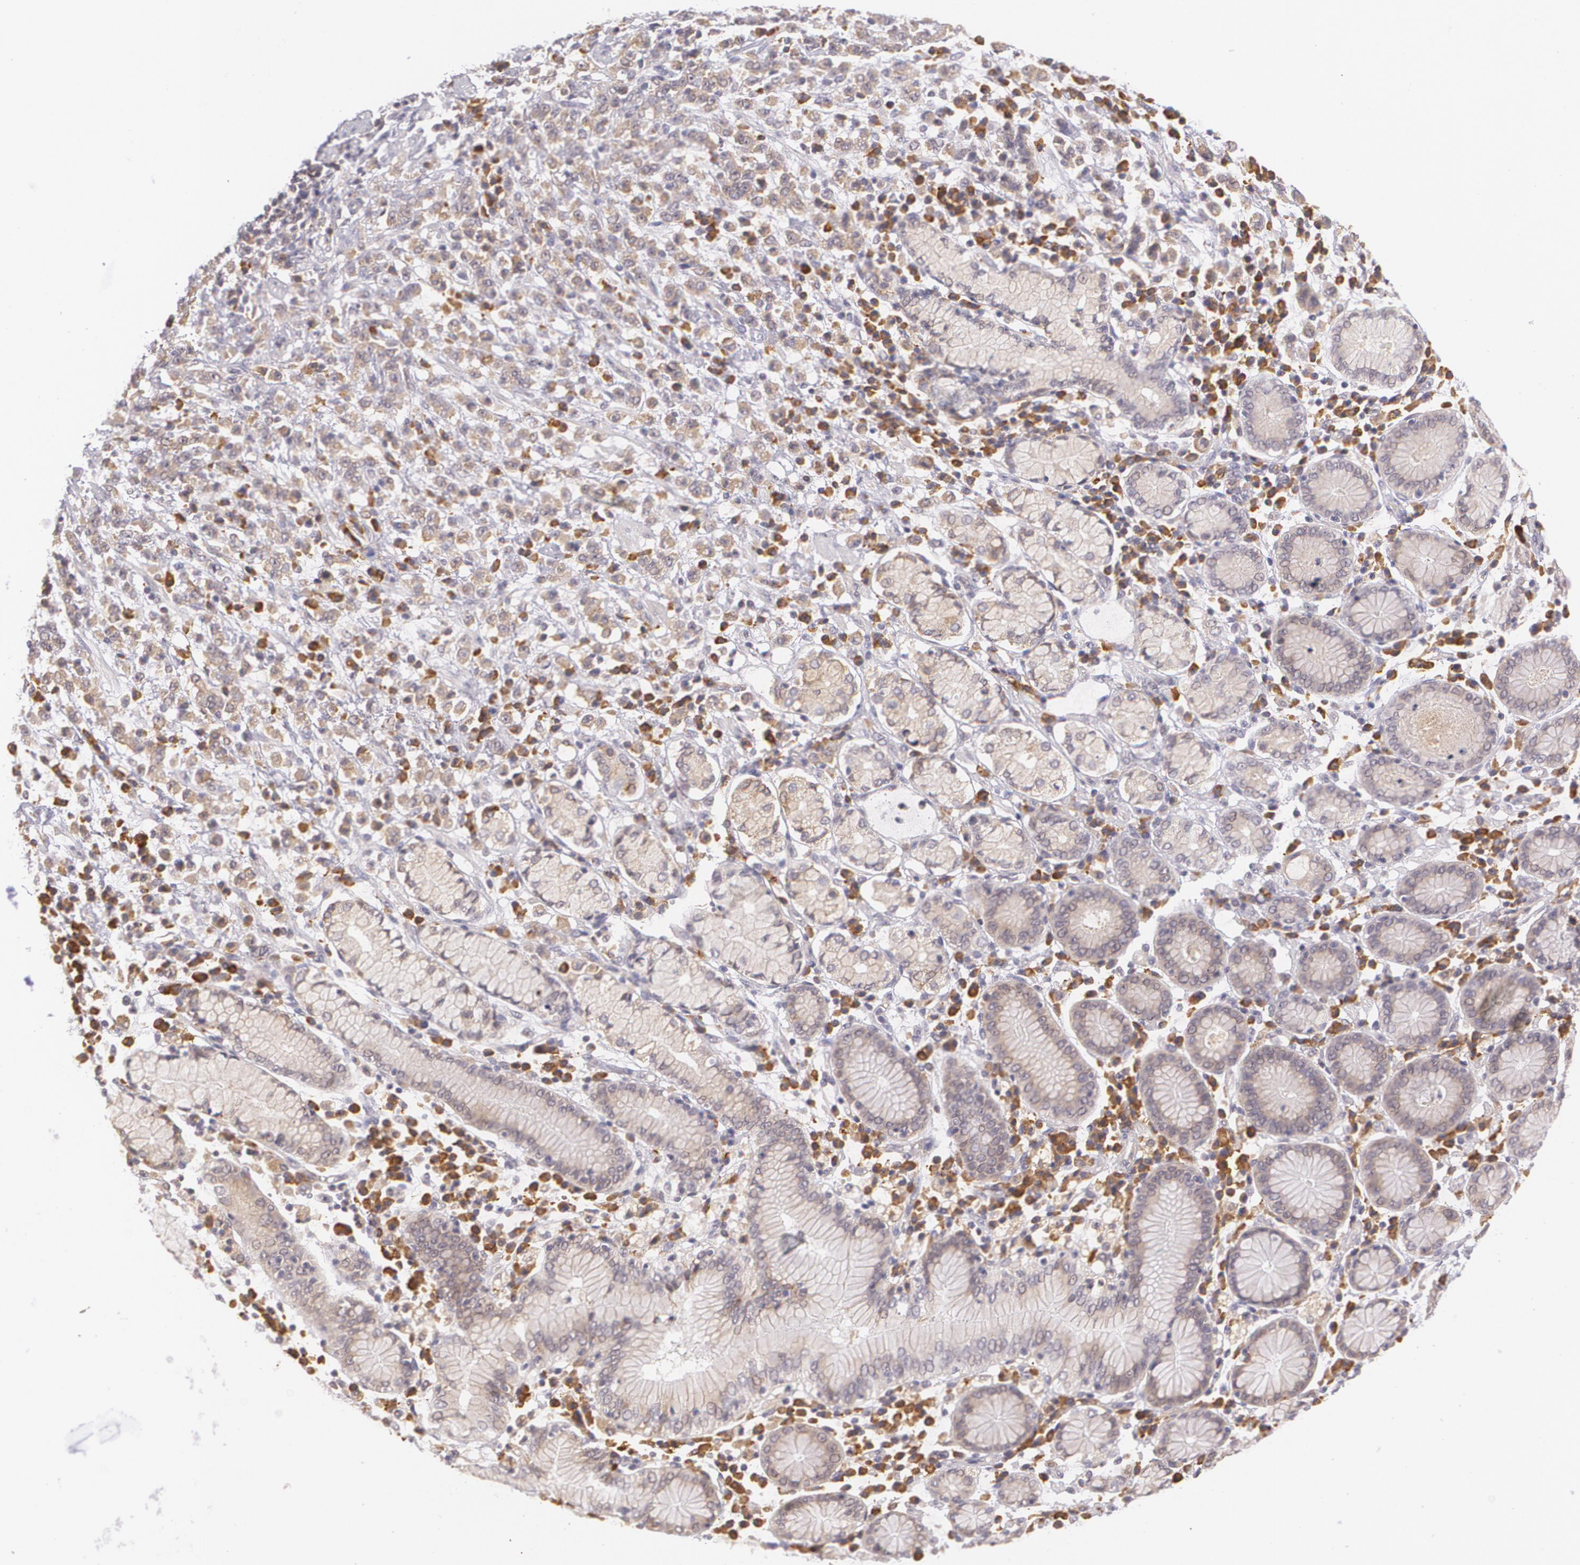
{"staining": {"intensity": "weak", "quantity": ">75%", "location": "cytoplasmic/membranous"}, "tissue": "stomach cancer", "cell_type": "Tumor cells", "image_type": "cancer", "snomed": [{"axis": "morphology", "description": "Adenocarcinoma, NOS"}, {"axis": "topography", "description": "Stomach, lower"}], "caption": "Immunohistochemical staining of human stomach cancer reveals weak cytoplasmic/membranous protein positivity in approximately >75% of tumor cells. The protein of interest is stained brown, and the nuclei are stained in blue (DAB (3,3'-diaminobenzidine) IHC with brightfield microscopy, high magnification).", "gene": "CCL17", "patient": {"sex": "male", "age": 88}}